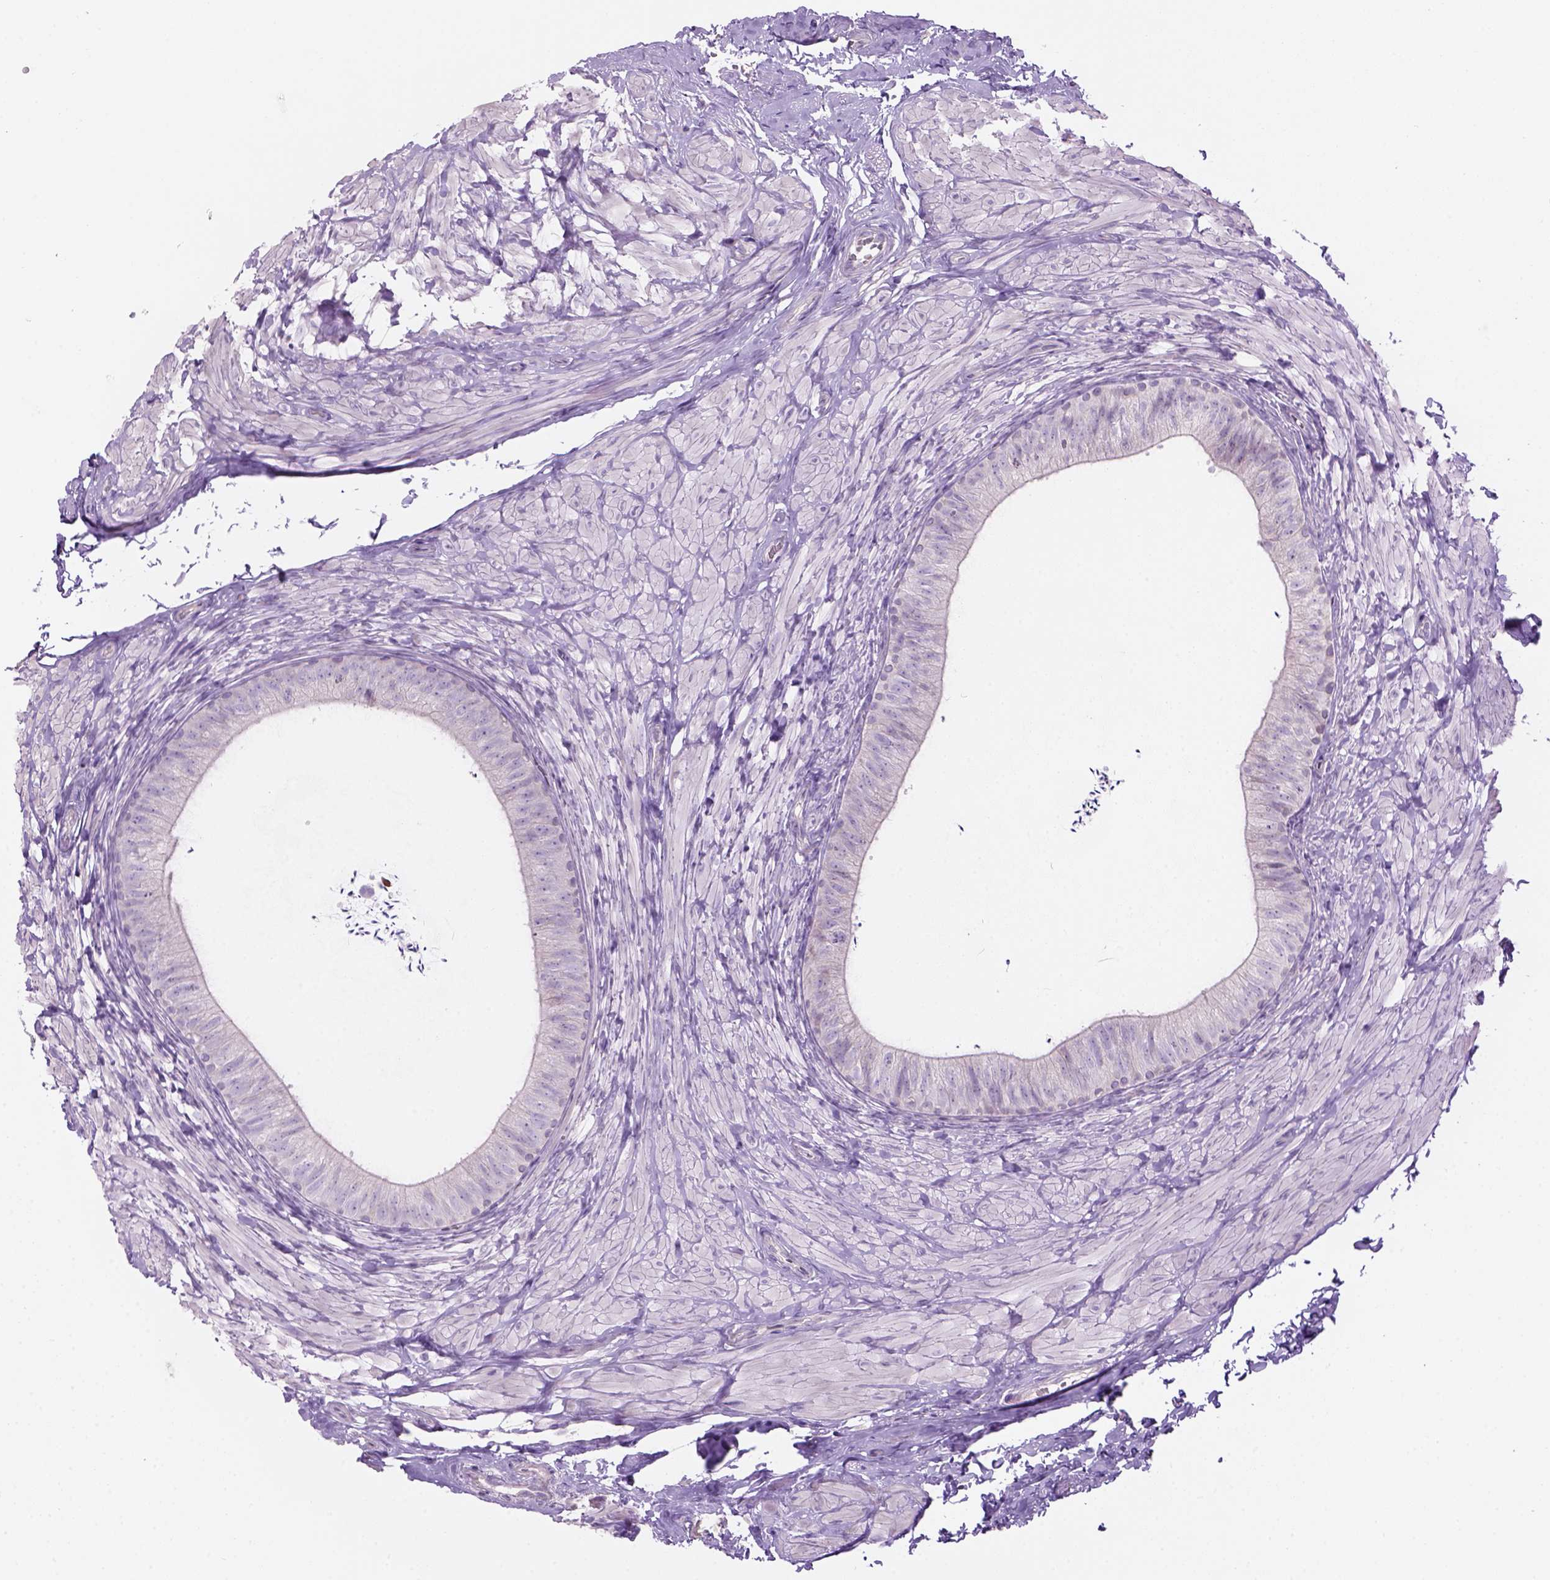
{"staining": {"intensity": "negative", "quantity": "none", "location": "none"}, "tissue": "epididymis", "cell_type": "Glandular cells", "image_type": "normal", "snomed": [{"axis": "morphology", "description": "Normal tissue, NOS"}, {"axis": "topography", "description": "Epididymis, spermatic cord, NOS"}, {"axis": "topography", "description": "Epididymis"}, {"axis": "topography", "description": "Peripheral nerve tissue"}], "caption": "An IHC histopathology image of normal epididymis is shown. There is no staining in glandular cells of epididymis.", "gene": "CD84", "patient": {"sex": "male", "age": 29}}